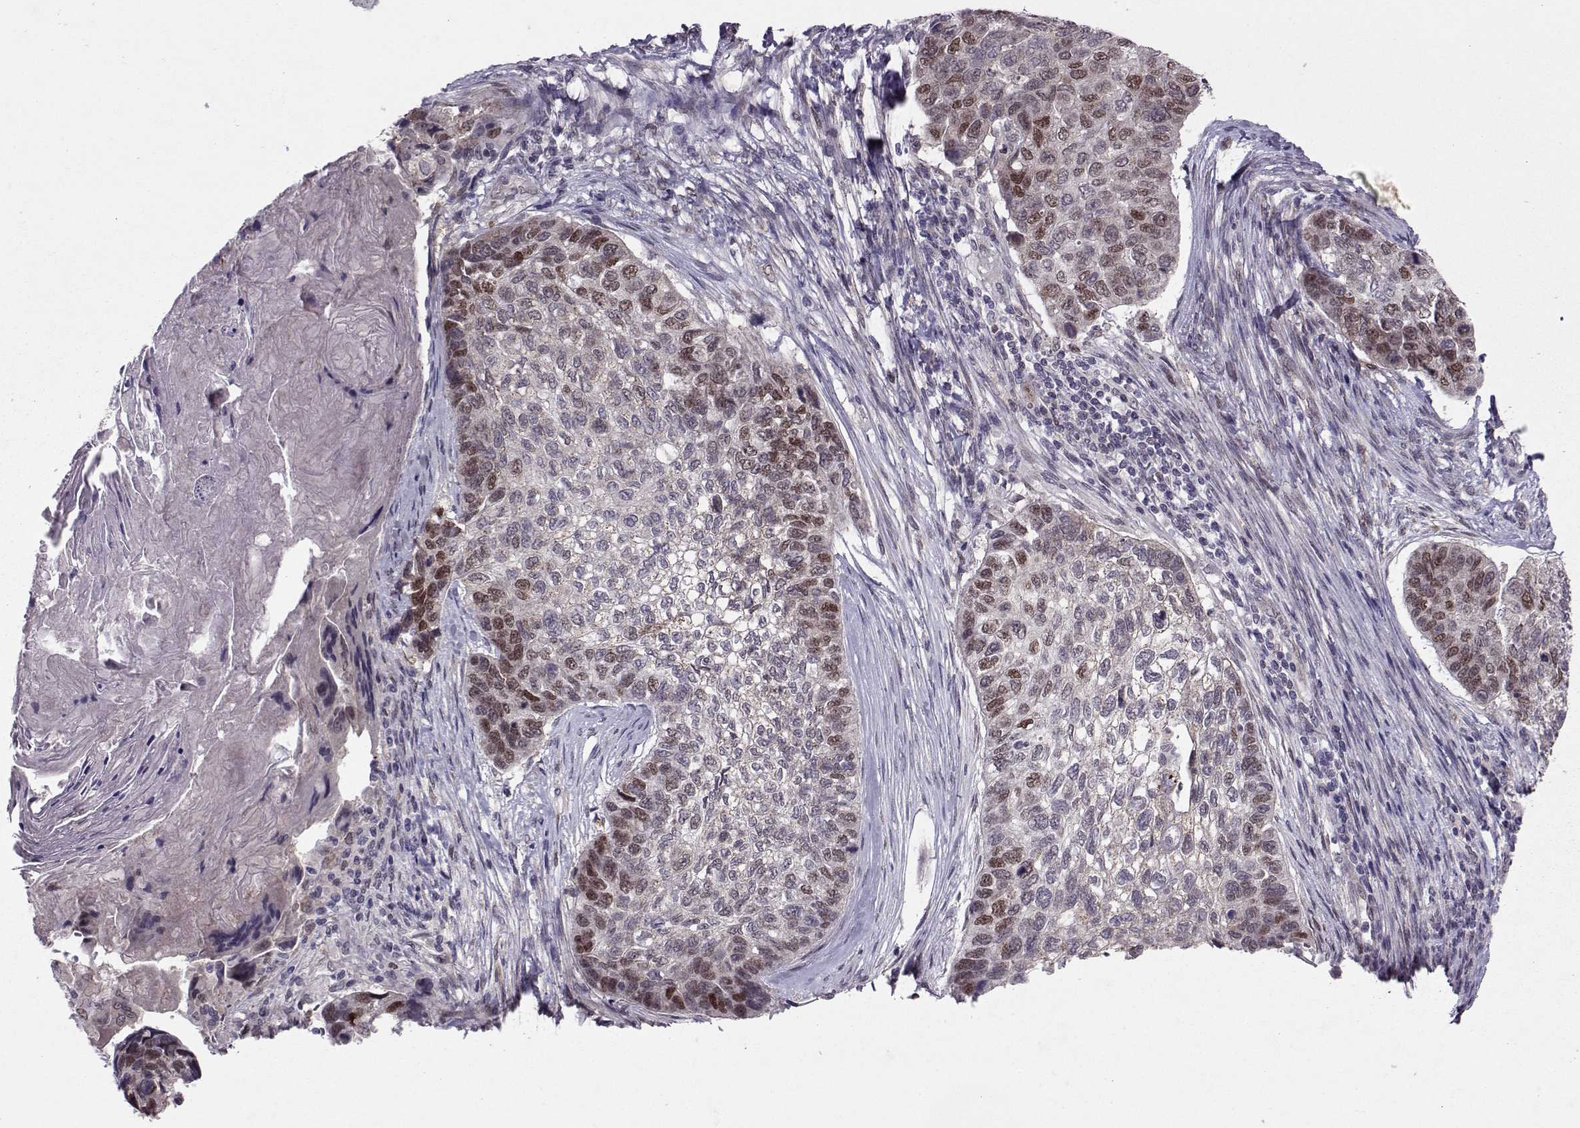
{"staining": {"intensity": "moderate", "quantity": "25%-75%", "location": "nuclear"}, "tissue": "lung cancer", "cell_type": "Tumor cells", "image_type": "cancer", "snomed": [{"axis": "morphology", "description": "Squamous cell carcinoma, NOS"}, {"axis": "topography", "description": "Lung"}], "caption": "A high-resolution image shows immunohistochemistry (IHC) staining of lung squamous cell carcinoma, which displays moderate nuclear positivity in approximately 25%-75% of tumor cells.", "gene": "CDK4", "patient": {"sex": "male", "age": 69}}